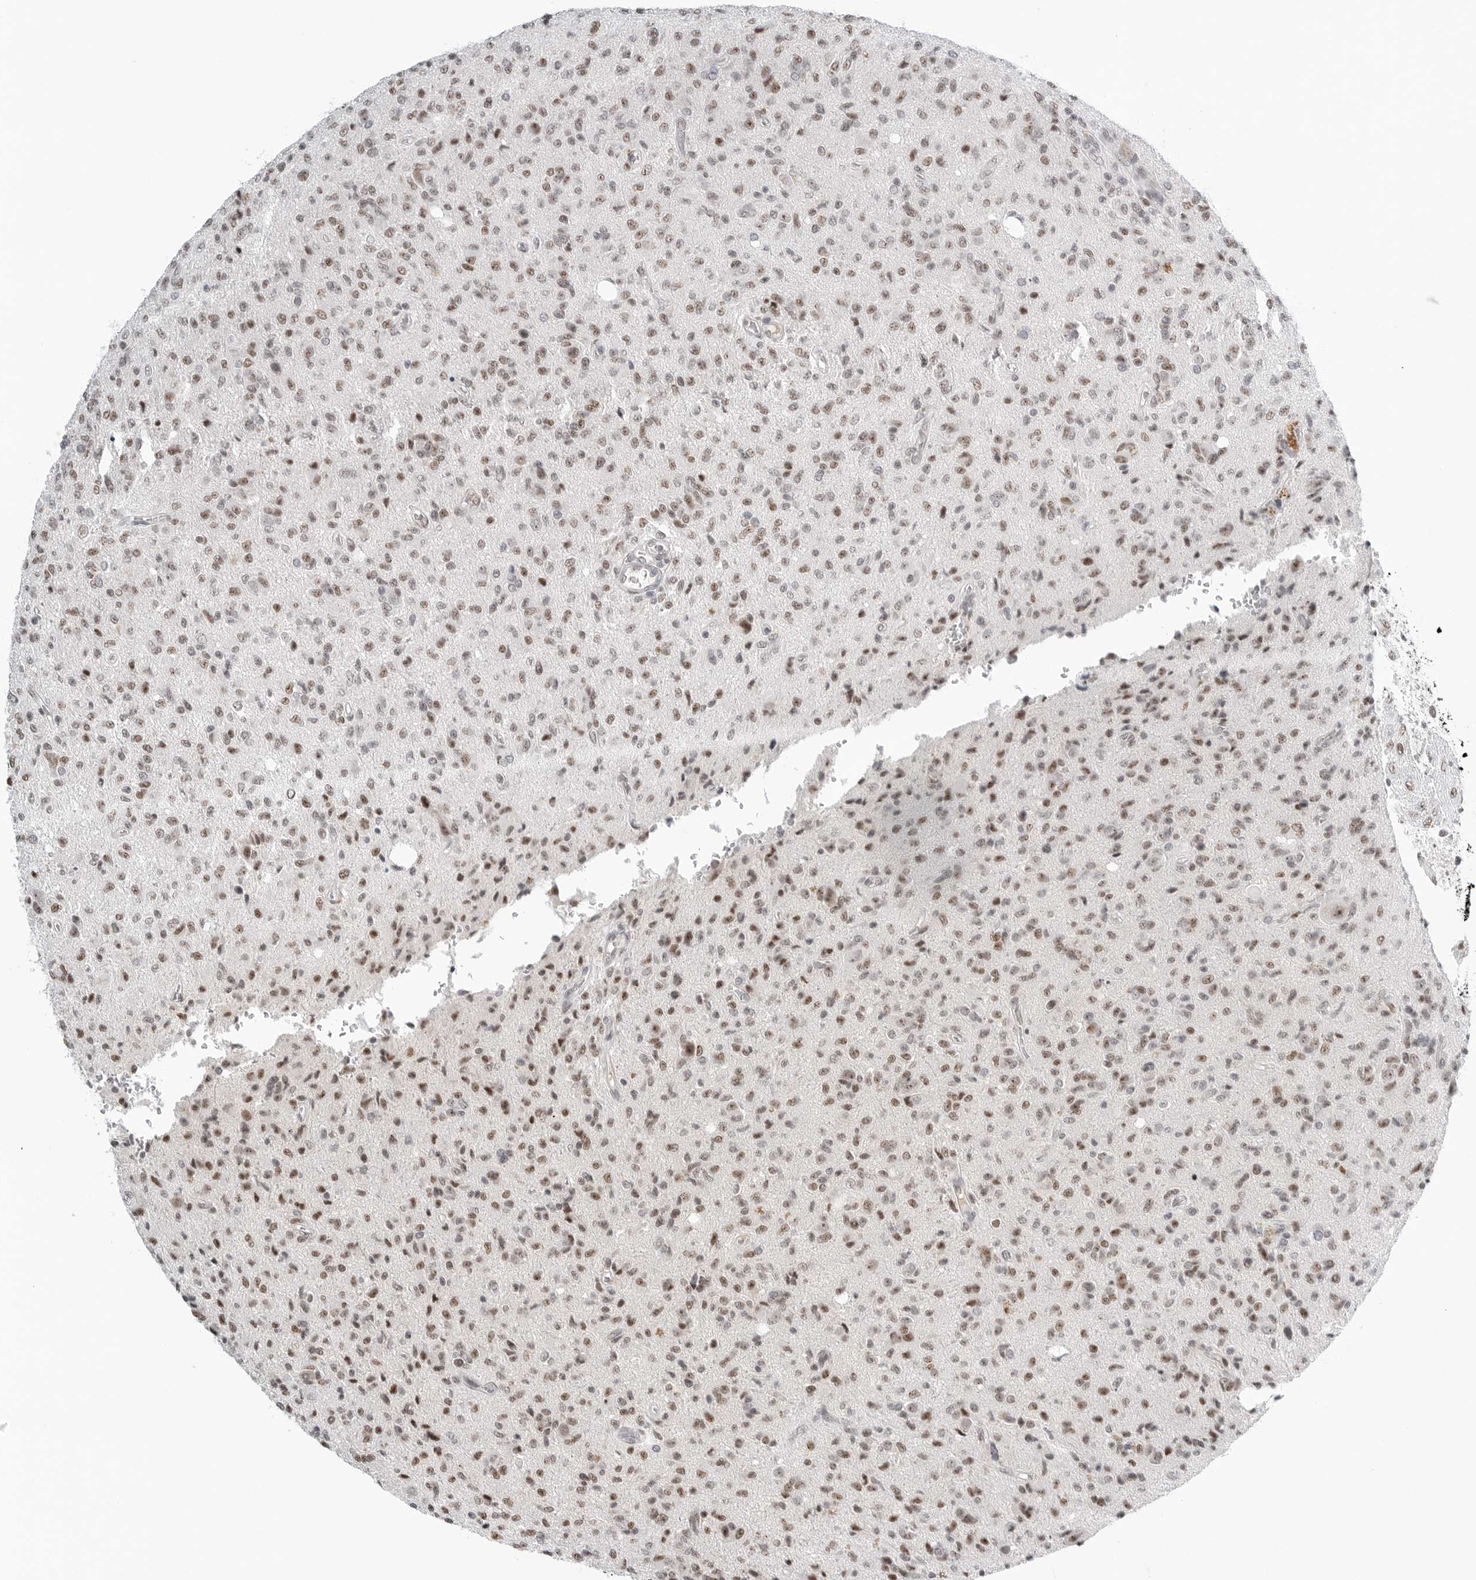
{"staining": {"intensity": "moderate", "quantity": ">75%", "location": "nuclear"}, "tissue": "glioma", "cell_type": "Tumor cells", "image_type": "cancer", "snomed": [{"axis": "morphology", "description": "Glioma, malignant, High grade"}, {"axis": "topography", "description": "Brain"}], "caption": "Immunohistochemical staining of malignant high-grade glioma shows moderate nuclear protein positivity in approximately >75% of tumor cells. The protein of interest is shown in brown color, while the nuclei are stained blue.", "gene": "WRAP53", "patient": {"sex": "female", "age": 57}}